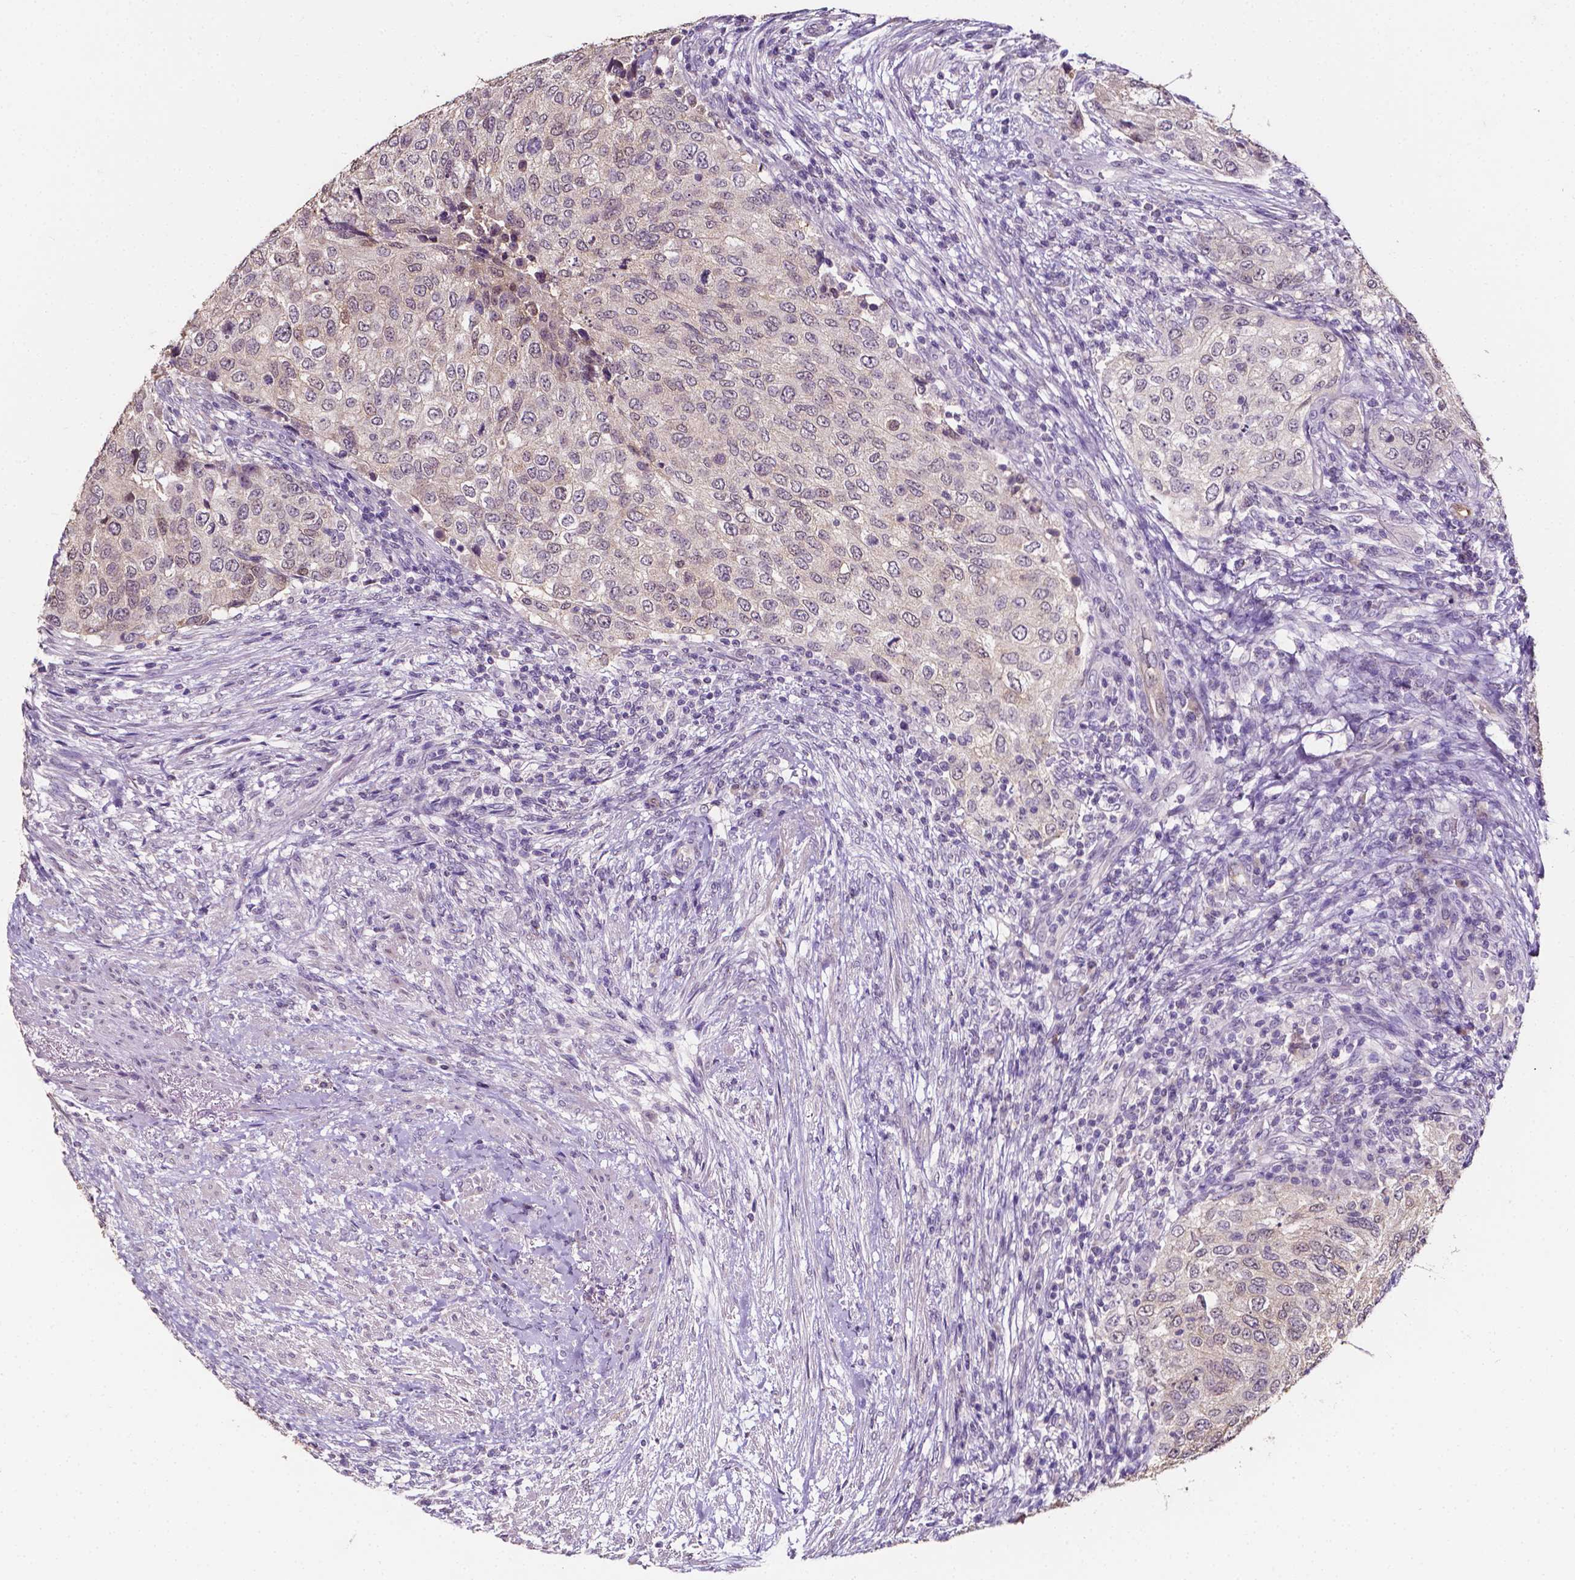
{"staining": {"intensity": "negative", "quantity": "none", "location": "none"}, "tissue": "urothelial cancer", "cell_type": "Tumor cells", "image_type": "cancer", "snomed": [{"axis": "morphology", "description": "Urothelial carcinoma, High grade"}, {"axis": "topography", "description": "Urinary bladder"}], "caption": "The IHC micrograph has no significant positivity in tumor cells of urothelial cancer tissue.", "gene": "PSAT1", "patient": {"sex": "female", "age": 78}}